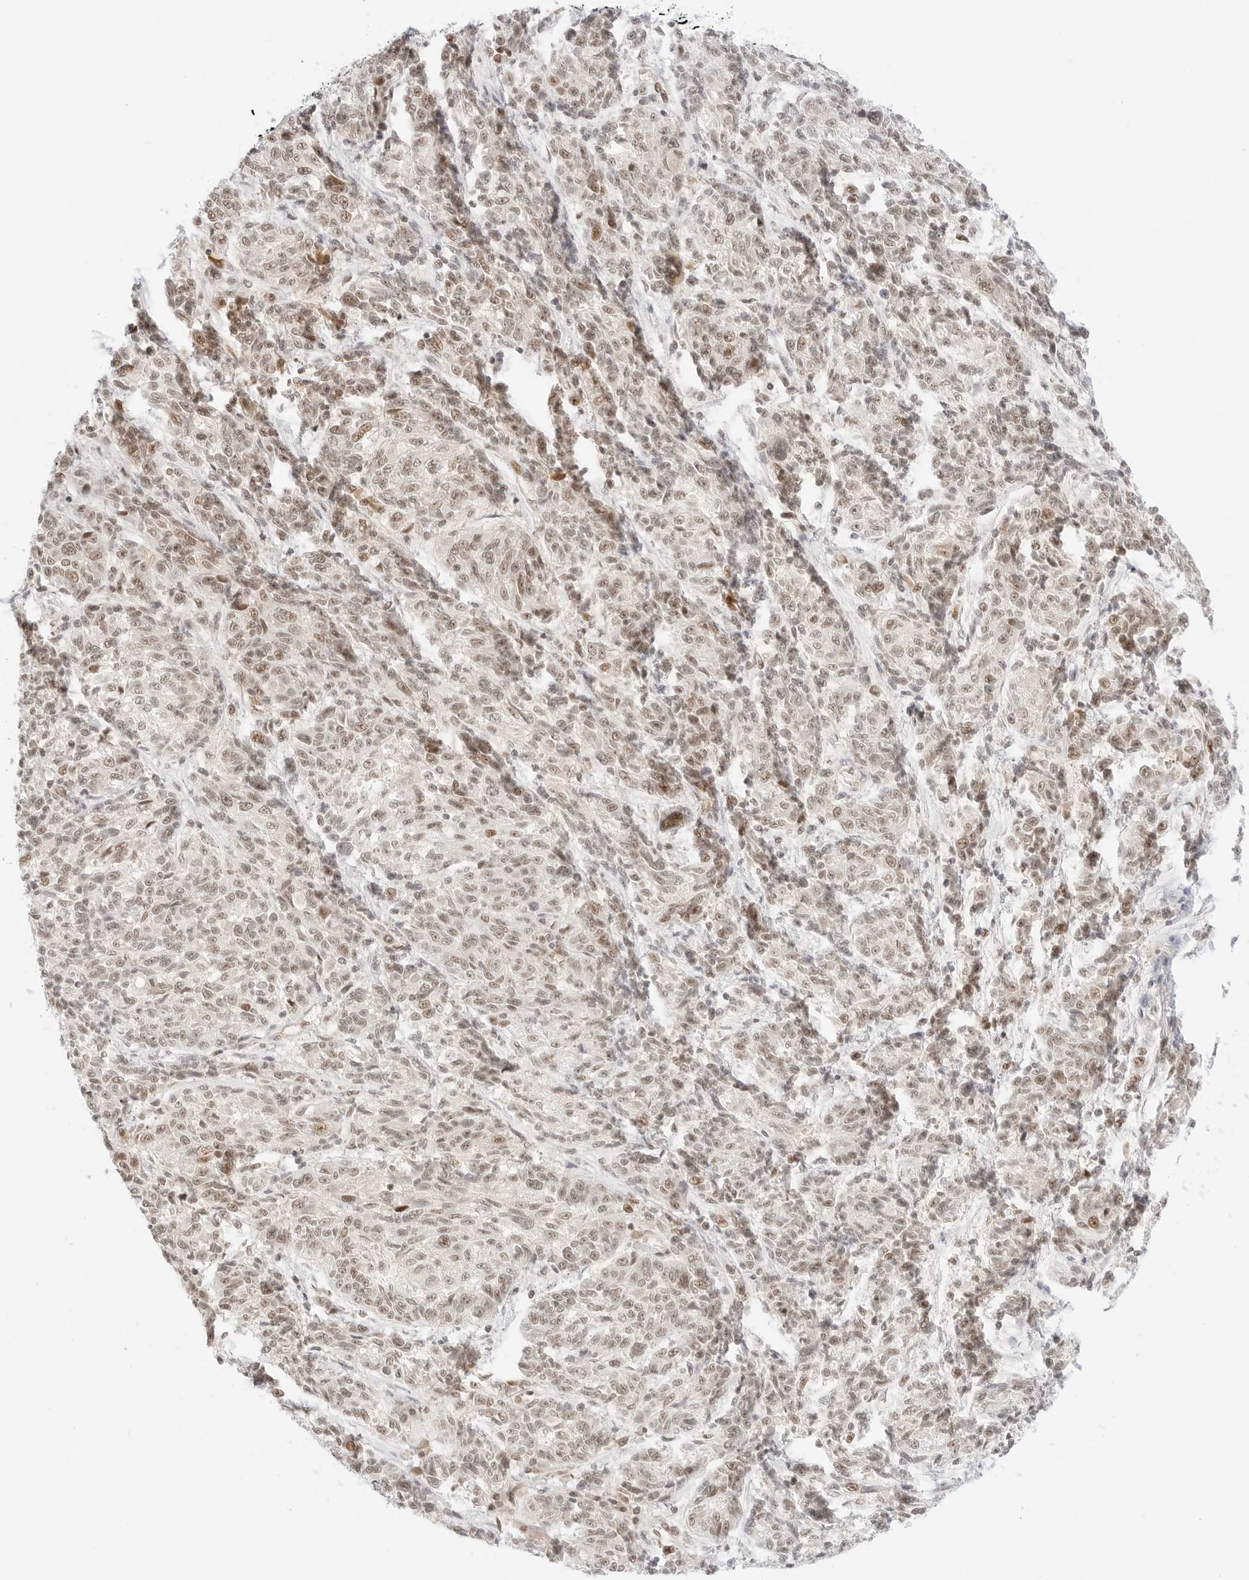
{"staining": {"intensity": "weak", "quantity": ">75%", "location": "nuclear"}, "tissue": "melanoma", "cell_type": "Tumor cells", "image_type": "cancer", "snomed": [{"axis": "morphology", "description": "Malignant melanoma, NOS"}, {"axis": "topography", "description": "Skin"}], "caption": "Melanoma stained with DAB immunohistochemistry shows low levels of weak nuclear staining in approximately >75% of tumor cells. (IHC, brightfield microscopy, high magnification).", "gene": "ITGA6", "patient": {"sex": "male", "age": 53}}